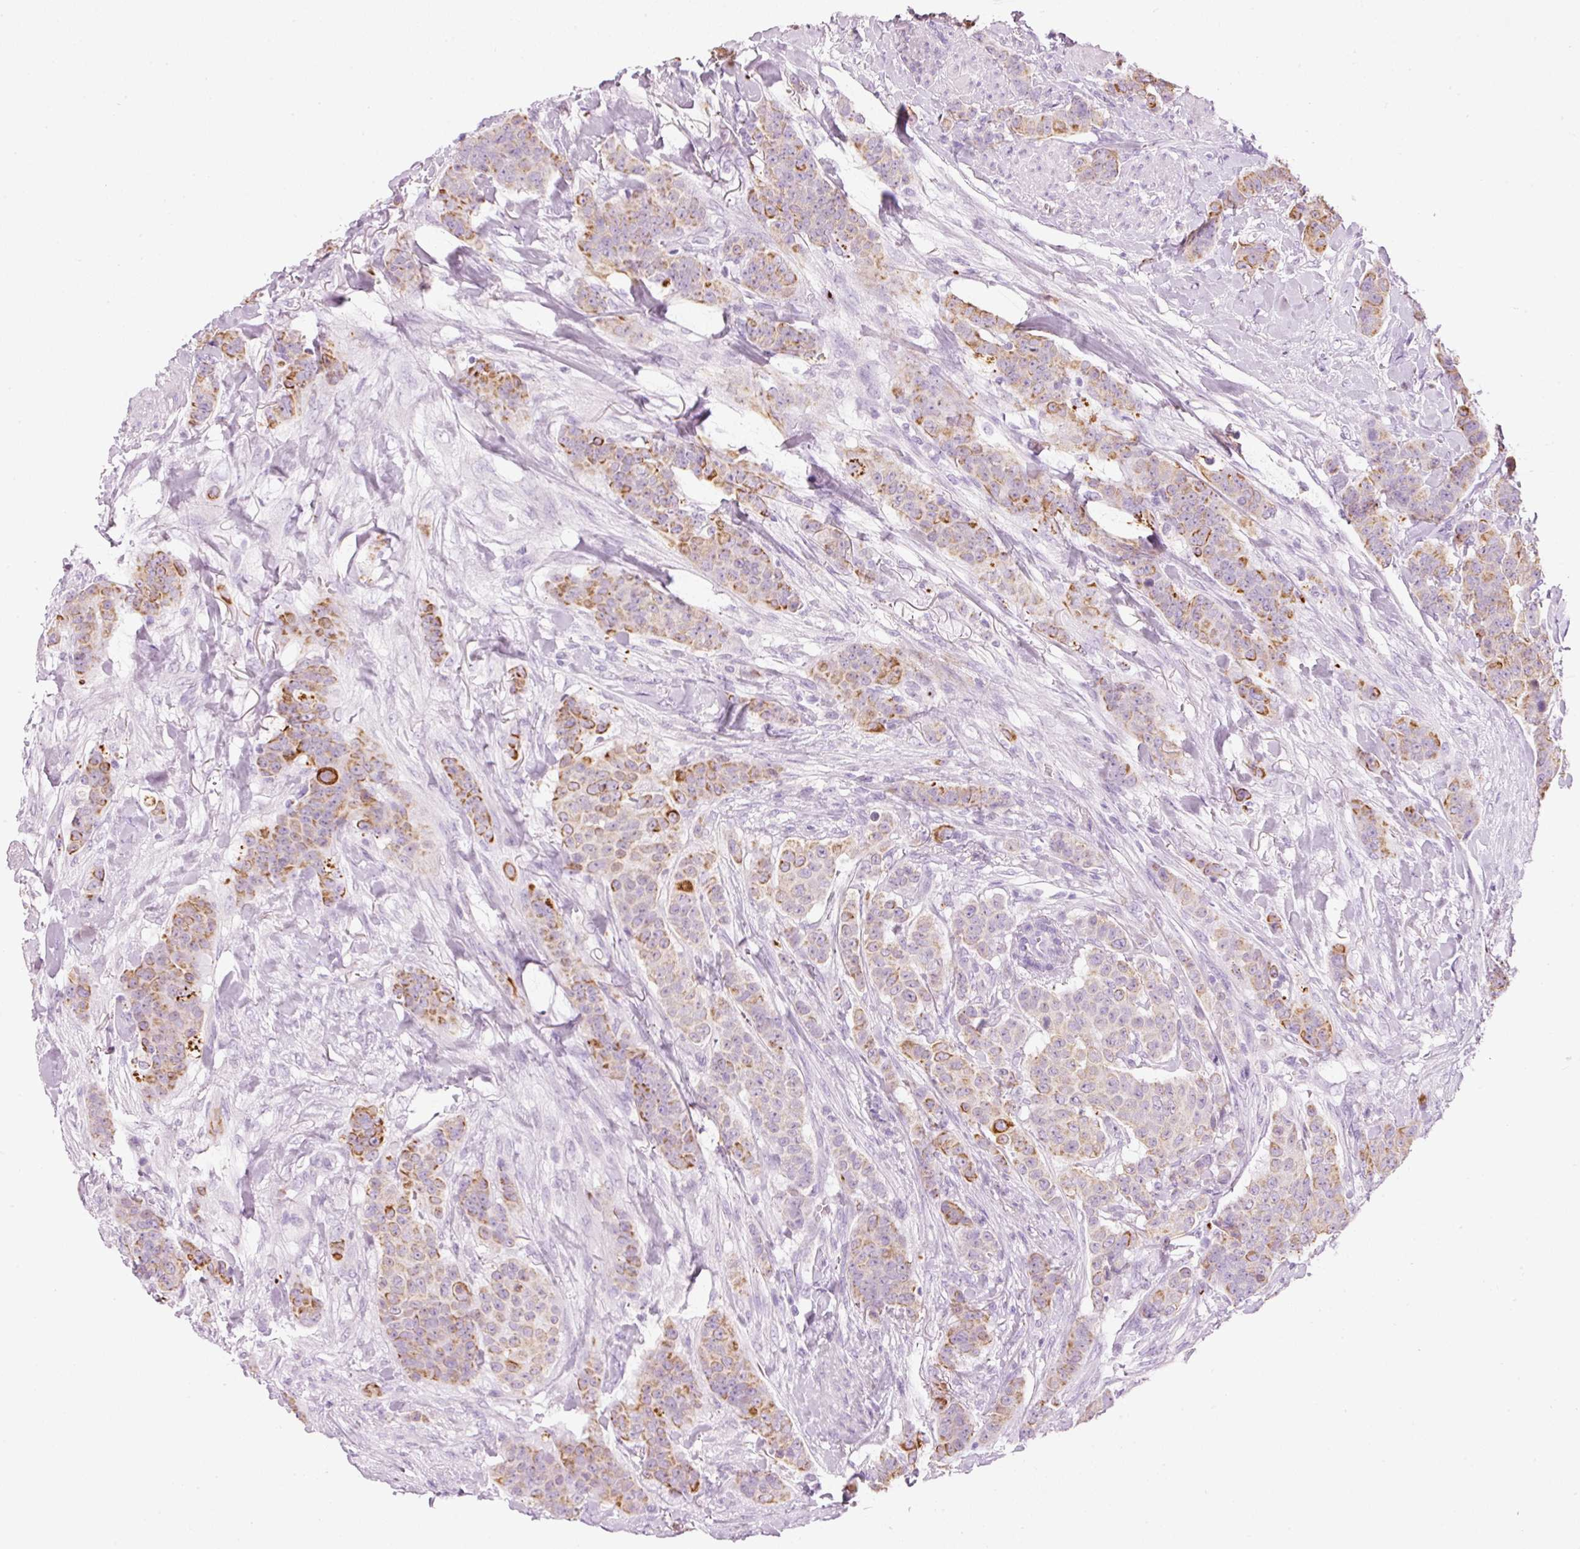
{"staining": {"intensity": "moderate", "quantity": "25%-75%", "location": "cytoplasmic/membranous"}, "tissue": "breast cancer", "cell_type": "Tumor cells", "image_type": "cancer", "snomed": [{"axis": "morphology", "description": "Duct carcinoma"}, {"axis": "topography", "description": "Breast"}], "caption": "Tumor cells reveal moderate cytoplasmic/membranous staining in about 25%-75% of cells in breast invasive ductal carcinoma.", "gene": "CARD16", "patient": {"sex": "female", "age": 40}}